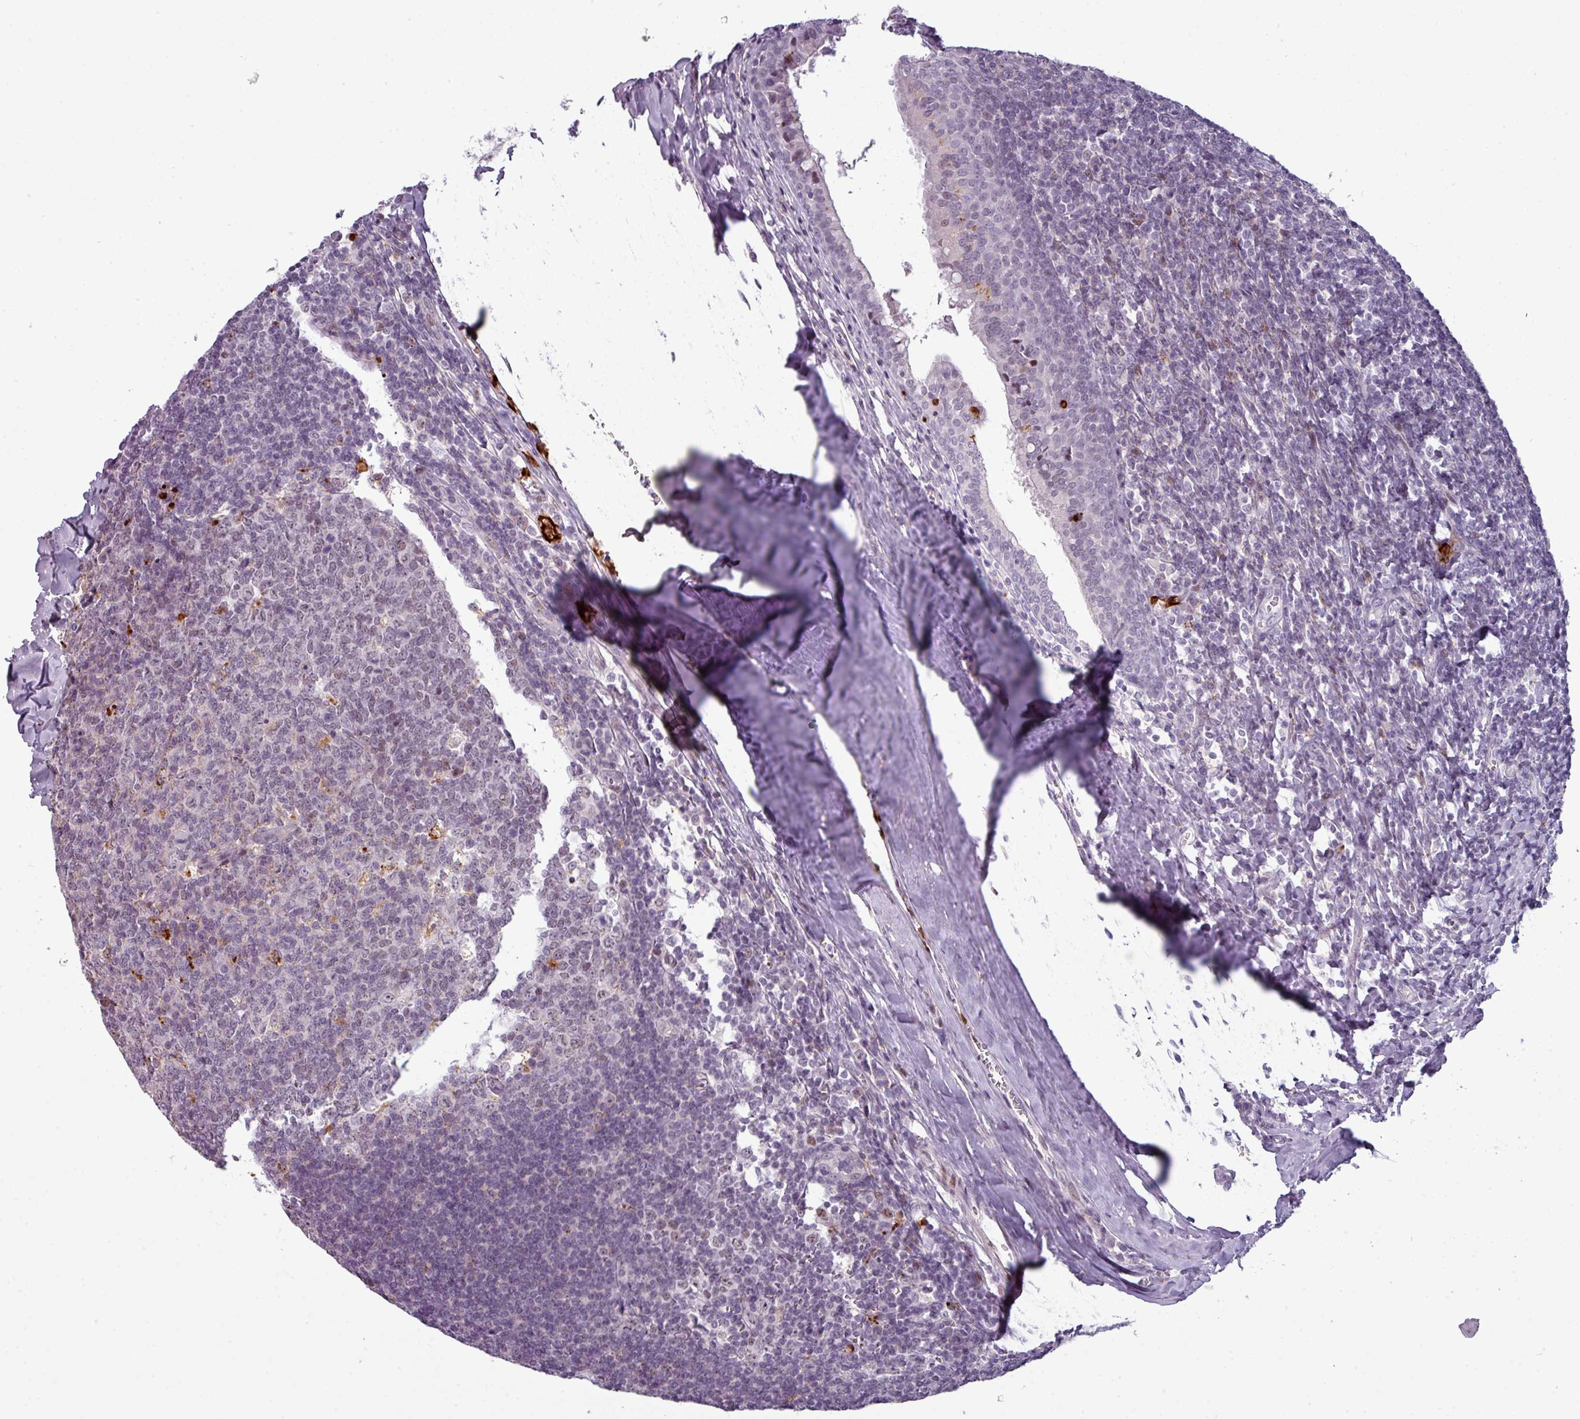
{"staining": {"intensity": "strong", "quantity": "<25%", "location": "cytoplasmic/membranous"}, "tissue": "tonsil", "cell_type": "Germinal center cells", "image_type": "normal", "snomed": [{"axis": "morphology", "description": "Normal tissue, NOS"}, {"axis": "topography", "description": "Tonsil"}], "caption": "Tonsil stained for a protein (brown) shows strong cytoplasmic/membranous positive staining in approximately <25% of germinal center cells.", "gene": "TMEFF1", "patient": {"sex": "male", "age": 27}}